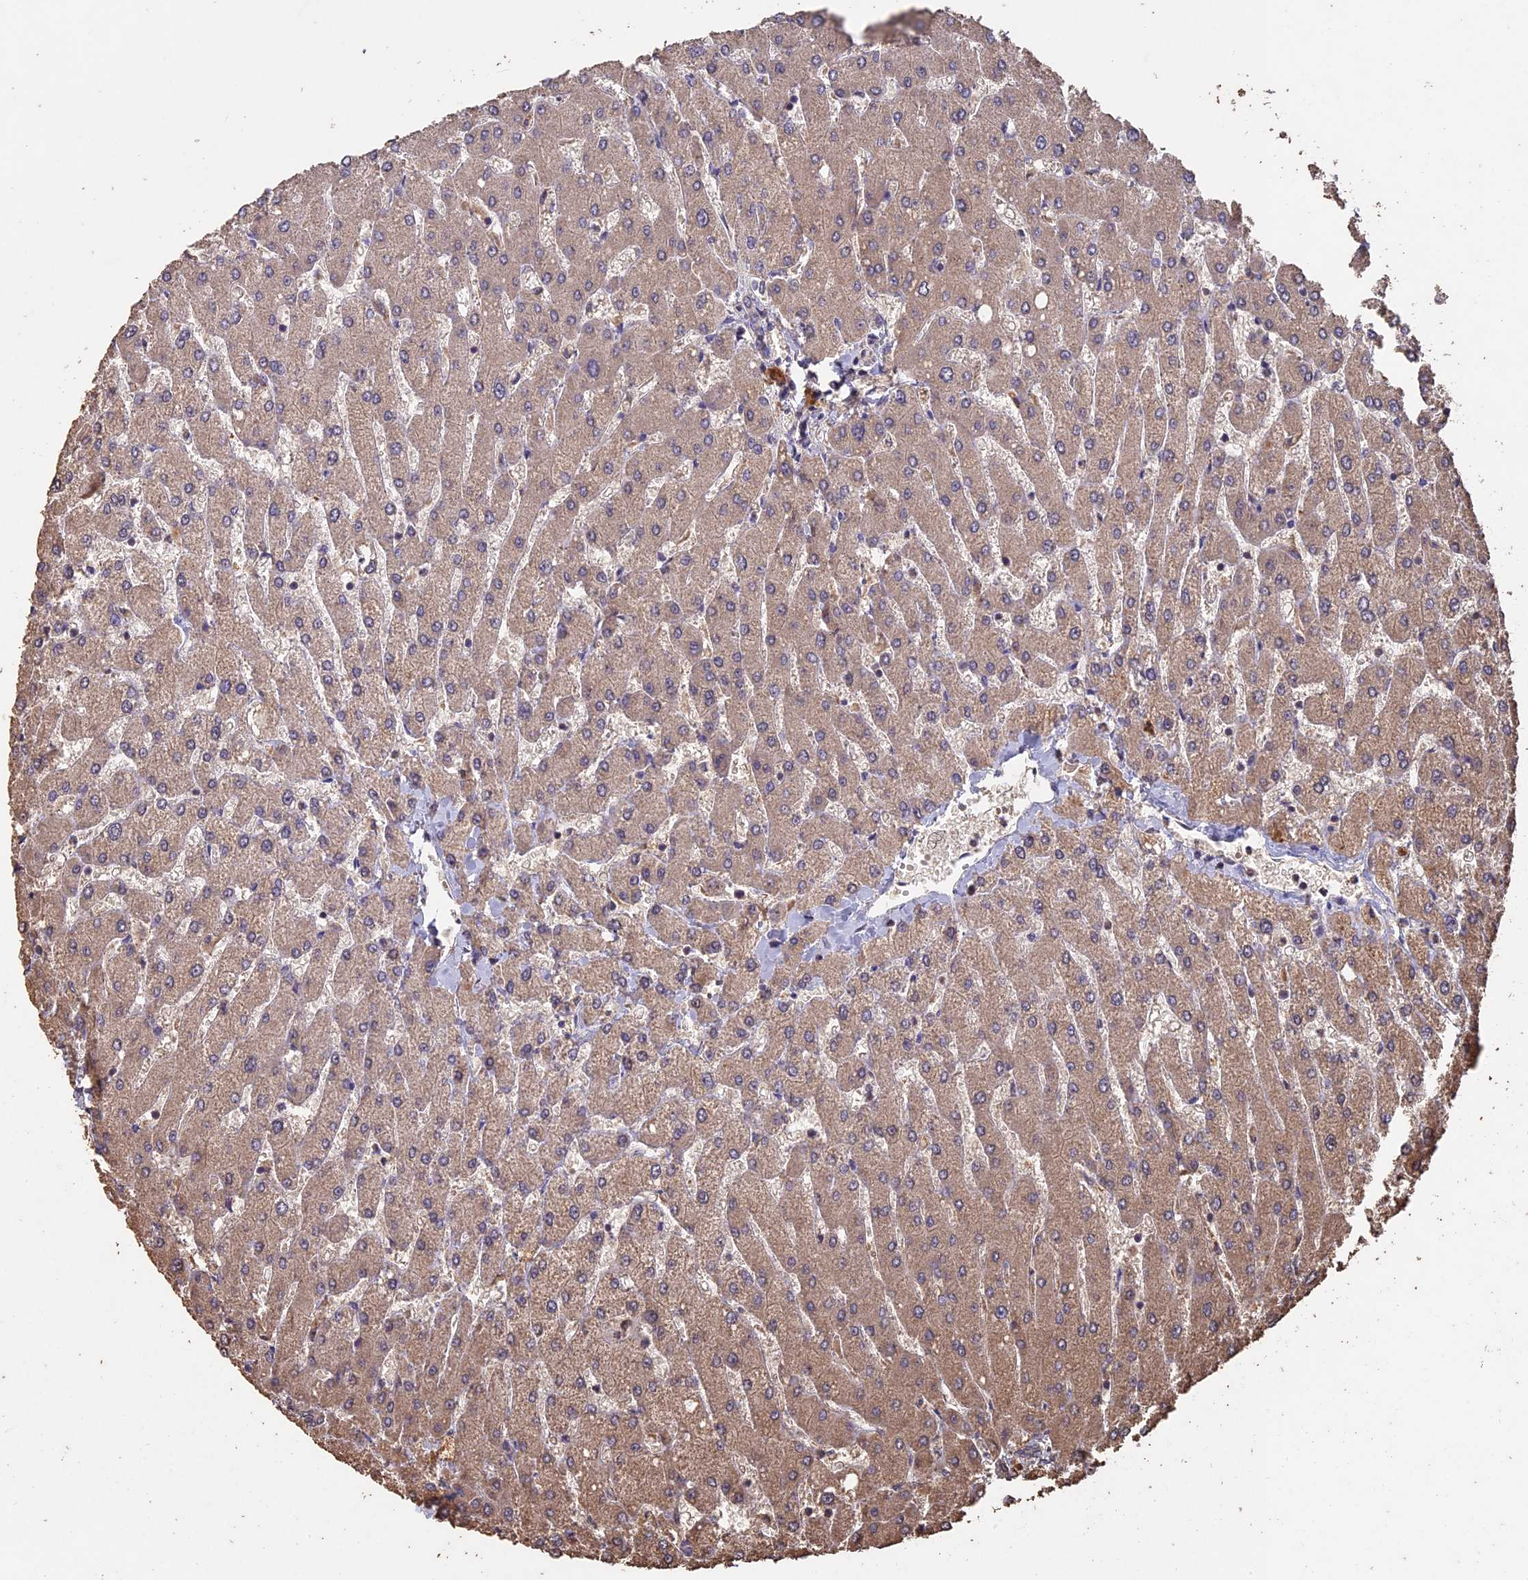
{"staining": {"intensity": "weak", "quantity": "25%-75%", "location": "cytoplasmic/membranous"}, "tissue": "liver", "cell_type": "Cholangiocytes", "image_type": "normal", "snomed": [{"axis": "morphology", "description": "Normal tissue, NOS"}, {"axis": "topography", "description": "Liver"}], "caption": "Liver stained for a protein (brown) displays weak cytoplasmic/membranous positive staining in about 25%-75% of cholangiocytes.", "gene": "HUNK", "patient": {"sex": "male", "age": 55}}